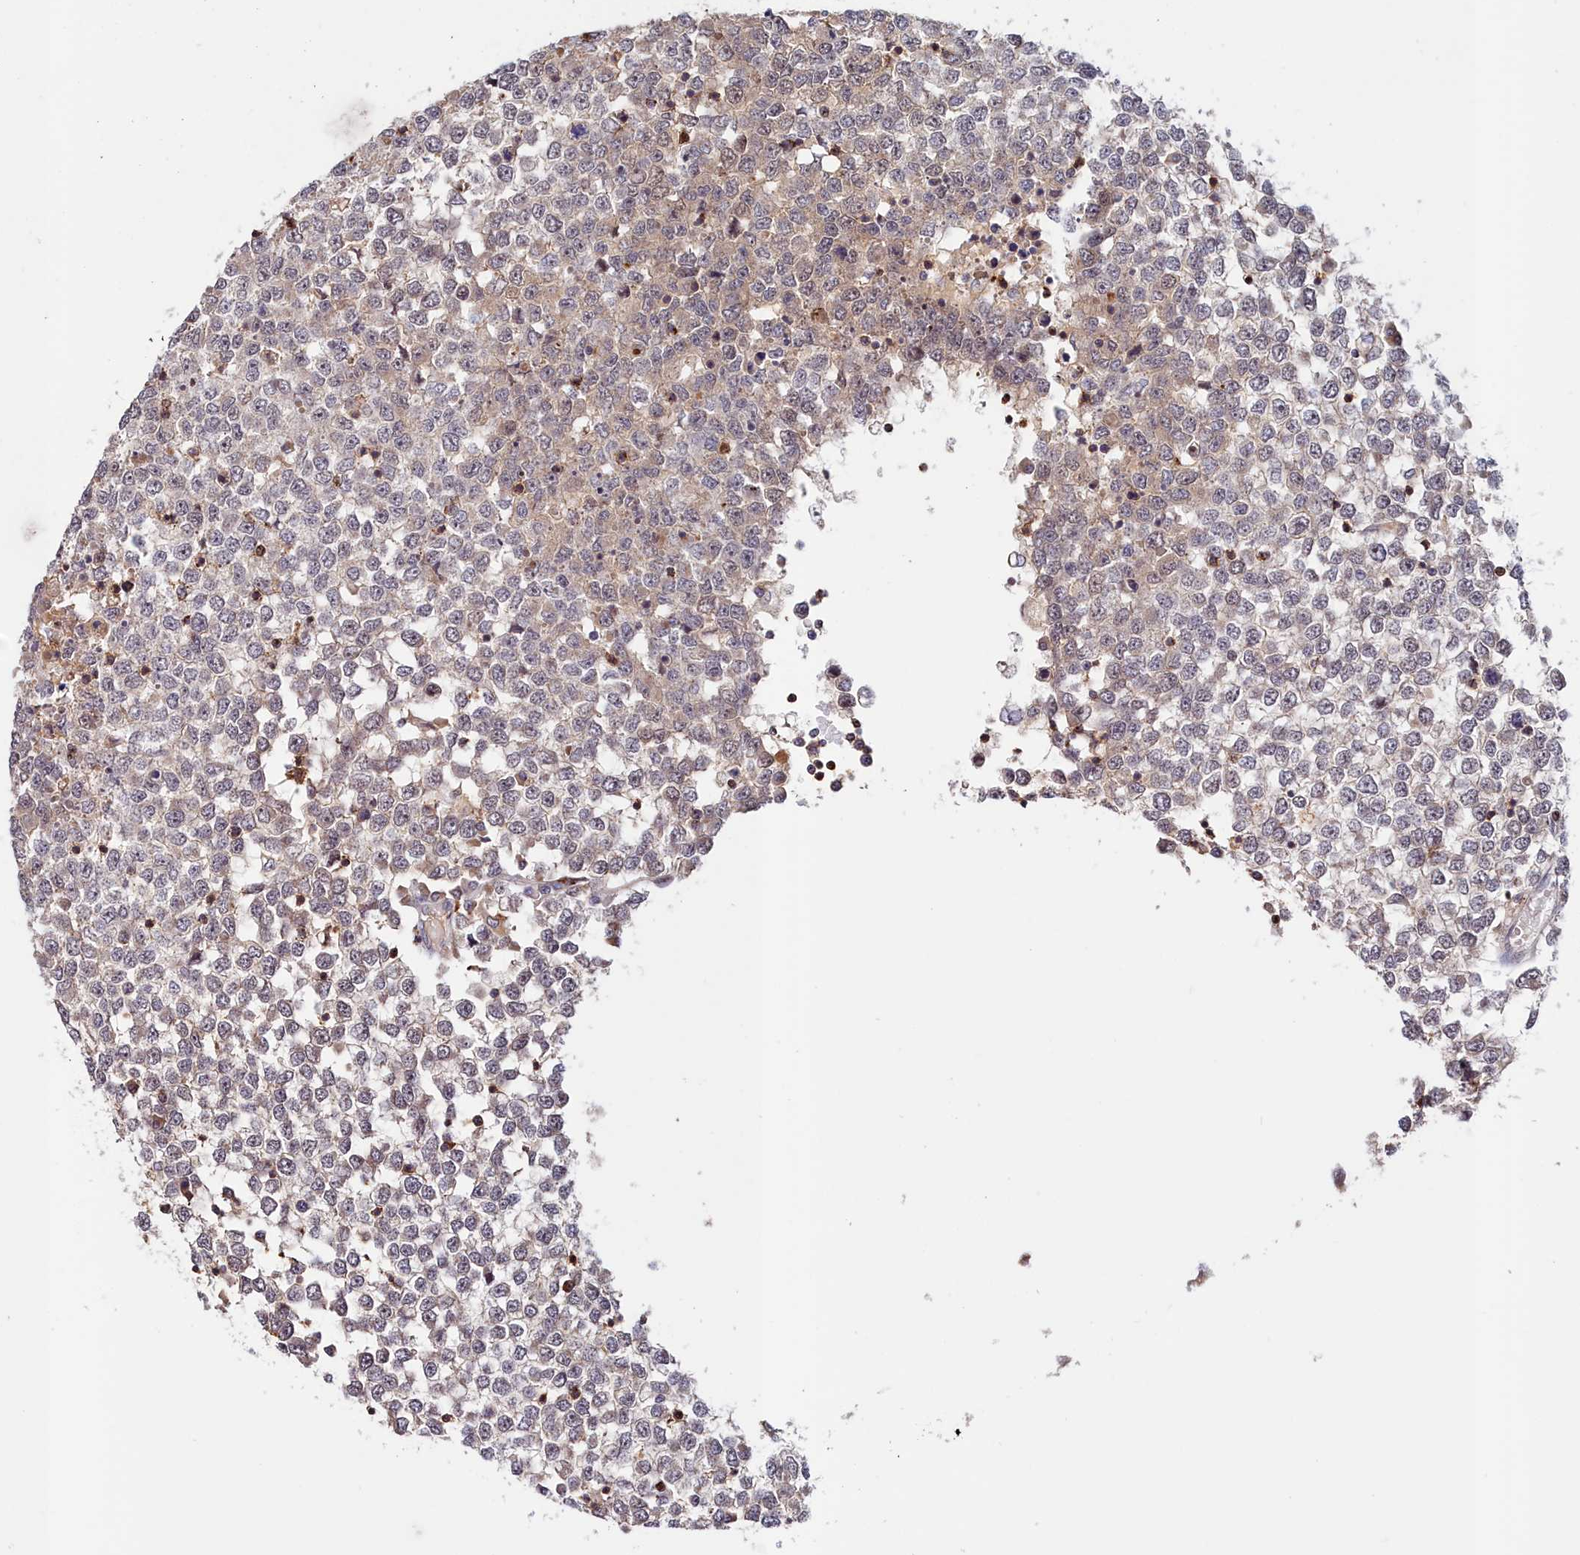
{"staining": {"intensity": "weak", "quantity": "<25%", "location": "cytoplasmic/membranous"}, "tissue": "testis cancer", "cell_type": "Tumor cells", "image_type": "cancer", "snomed": [{"axis": "morphology", "description": "Seminoma, NOS"}, {"axis": "topography", "description": "Testis"}], "caption": "Immunohistochemistry (IHC) histopathology image of neoplastic tissue: testis cancer (seminoma) stained with DAB reveals no significant protein staining in tumor cells.", "gene": "NEURL4", "patient": {"sex": "male", "age": 65}}